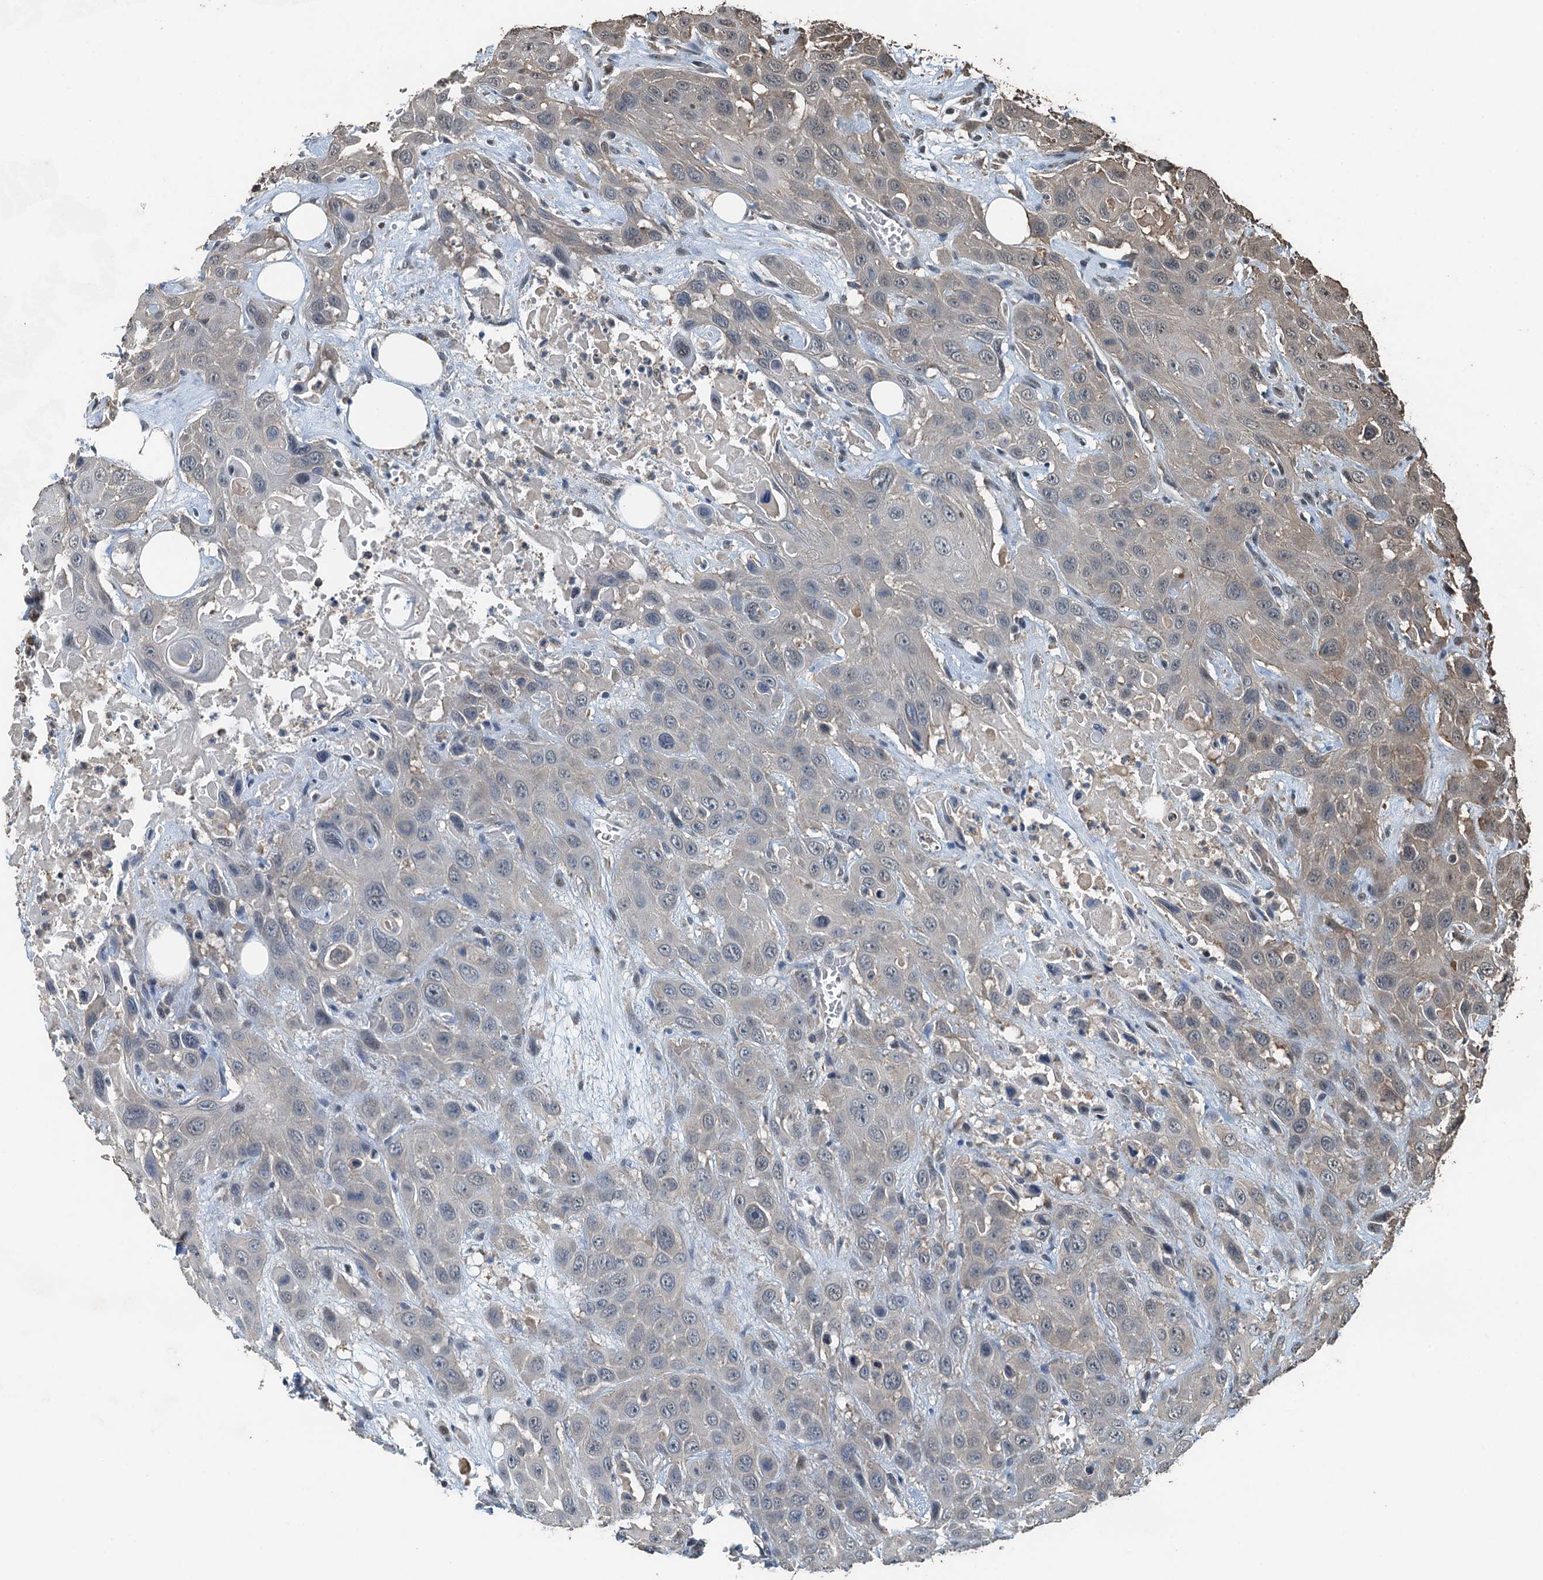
{"staining": {"intensity": "negative", "quantity": "none", "location": "none"}, "tissue": "head and neck cancer", "cell_type": "Tumor cells", "image_type": "cancer", "snomed": [{"axis": "morphology", "description": "Squamous cell carcinoma, NOS"}, {"axis": "topography", "description": "Head-Neck"}], "caption": "A high-resolution photomicrograph shows immunohistochemistry staining of head and neck squamous cell carcinoma, which demonstrates no significant expression in tumor cells.", "gene": "PIGN", "patient": {"sex": "male", "age": 81}}